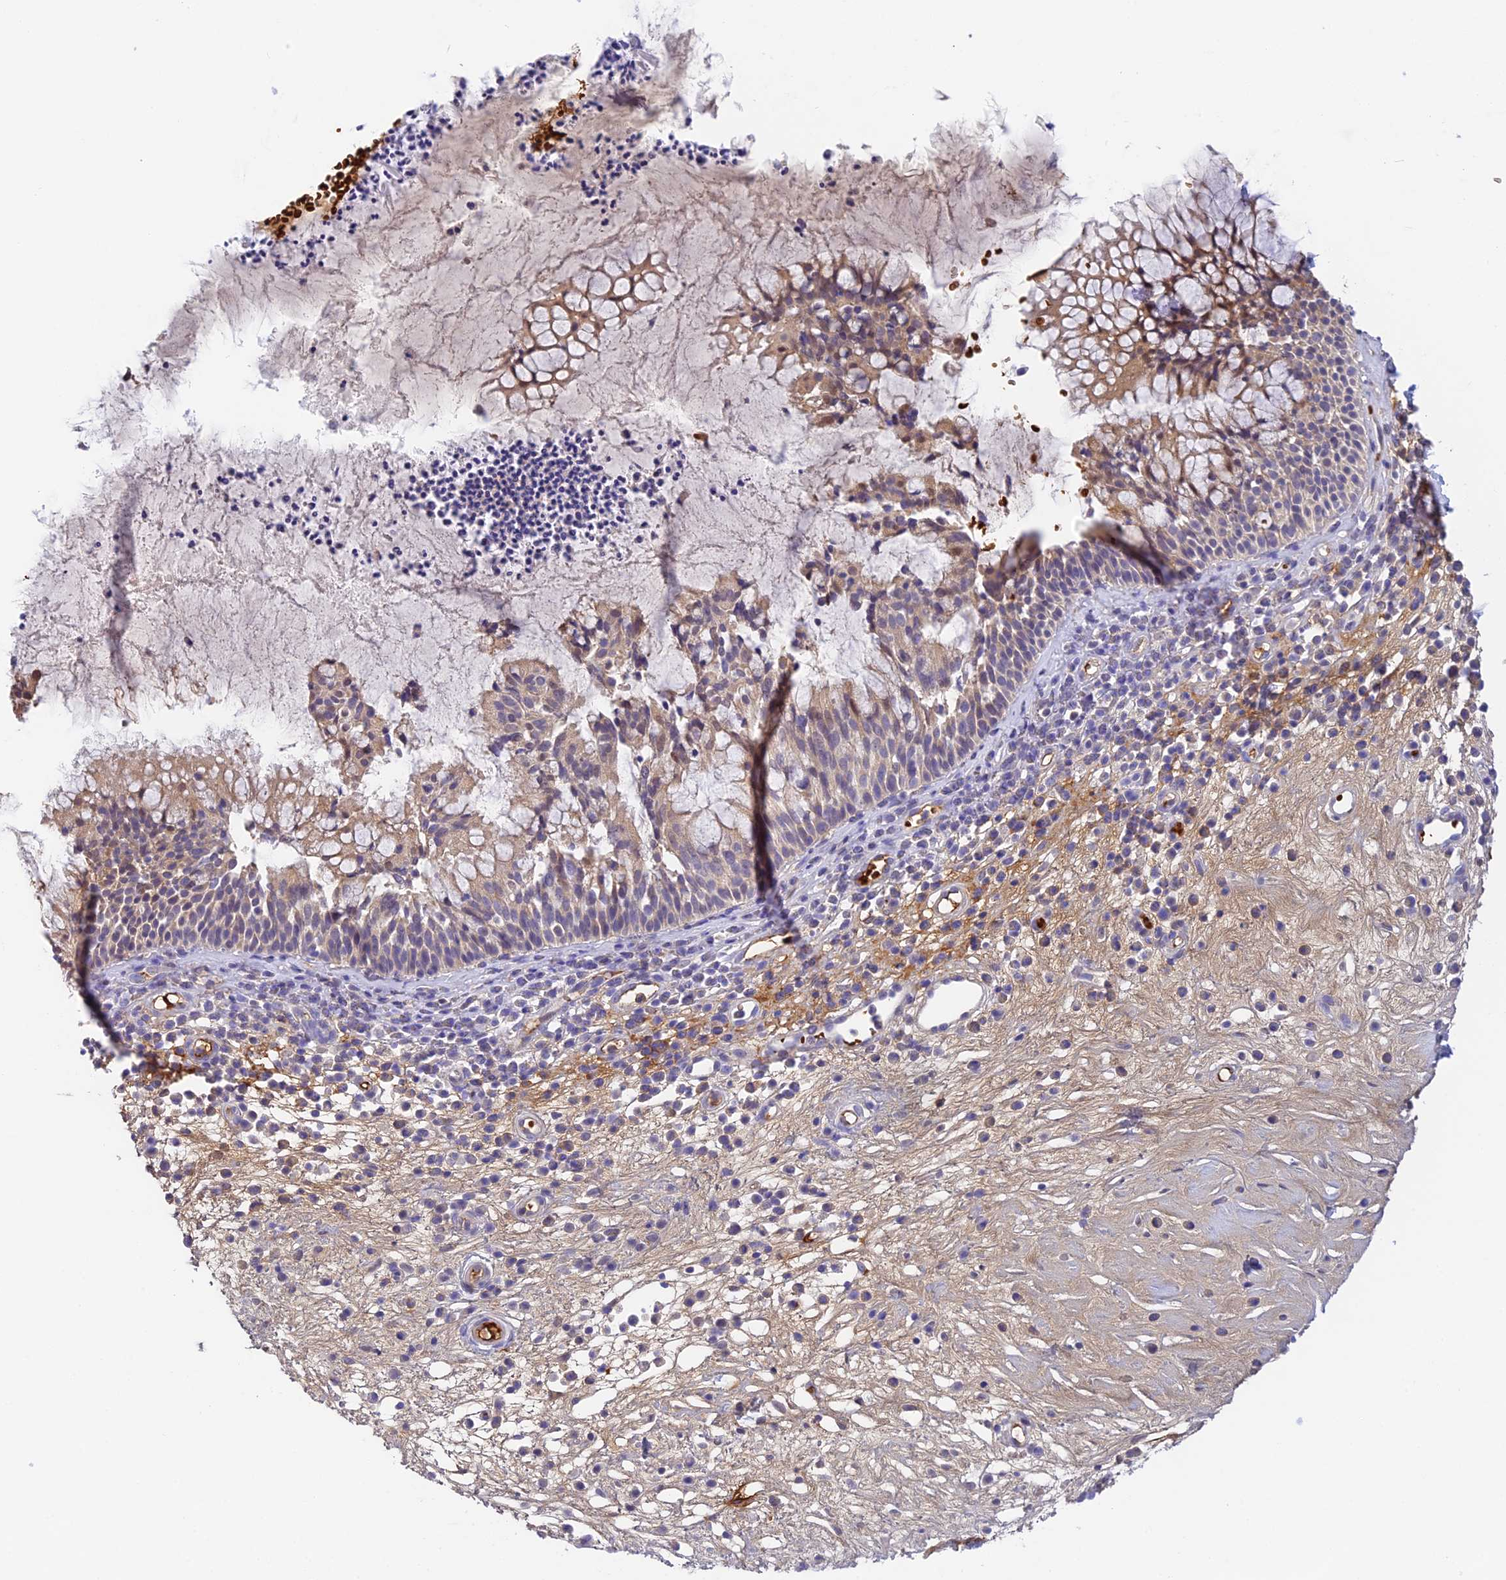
{"staining": {"intensity": "moderate", "quantity": ">75%", "location": "cytoplasmic/membranous"}, "tissue": "nasopharynx", "cell_type": "Respiratory epithelial cells", "image_type": "normal", "snomed": [{"axis": "morphology", "description": "Normal tissue, NOS"}, {"axis": "morphology", "description": "Inflammation, NOS"}, {"axis": "topography", "description": "Nasopharynx"}], "caption": "This photomicrograph exhibits normal nasopharynx stained with immunohistochemistry (IHC) to label a protein in brown. The cytoplasmic/membranous of respiratory epithelial cells show moderate positivity for the protein. Nuclei are counter-stained blue.", "gene": "HDHD2", "patient": {"sex": "male", "age": 70}}